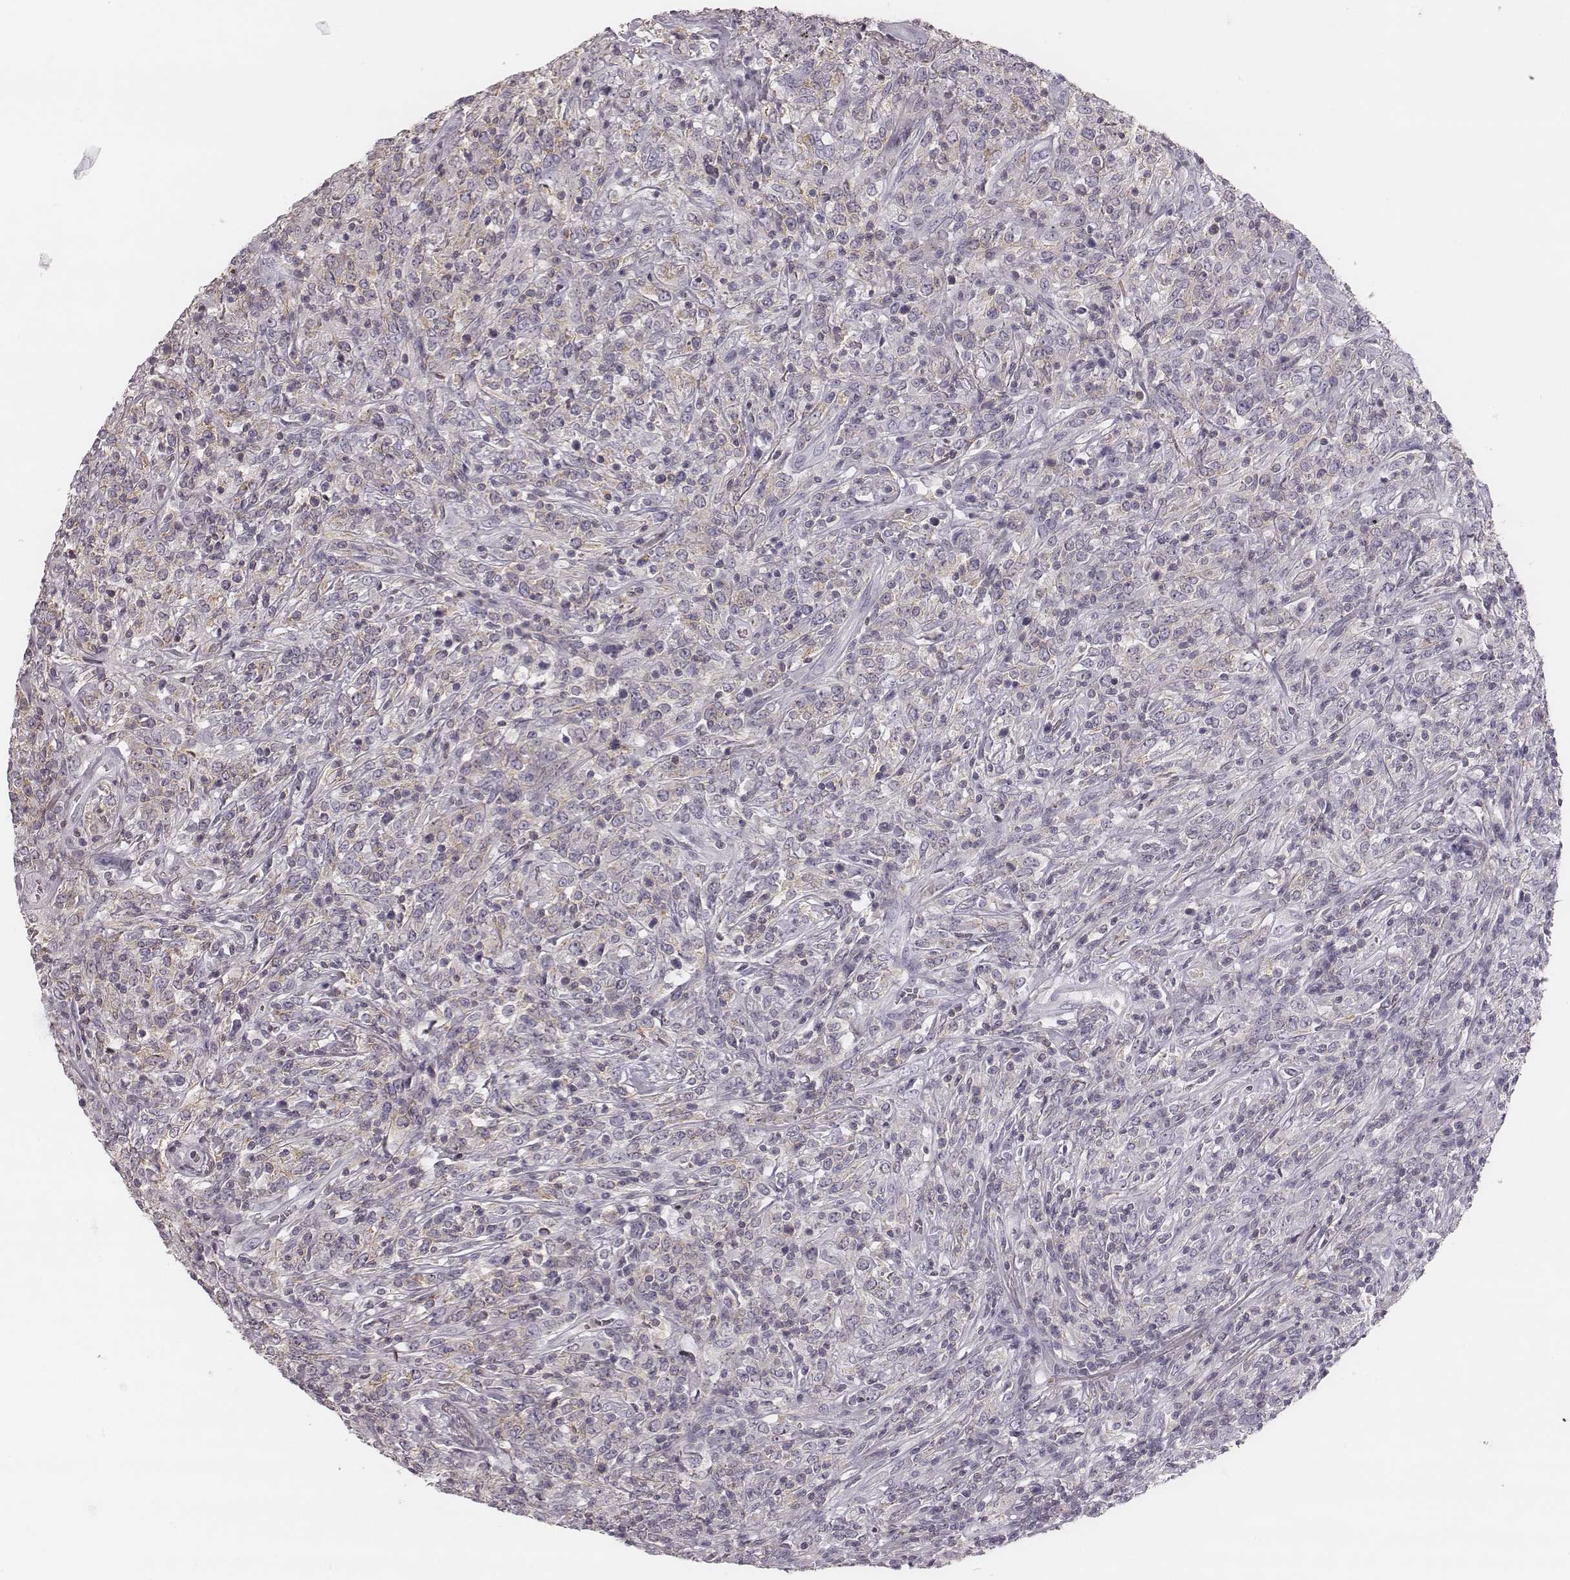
{"staining": {"intensity": "negative", "quantity": "none", "location": "none"}, "tissue": "lymphoma", "cell_type": "Tumor cells", "image_type": "cancer", "snomed": [{"axis": "morphology", "description": "Malignant lymphoma, non-Hodgkin's type, High grade"}, {"axis": "topography", "description": "Lung"}], "caption": "IHC micrograph of malignant lymphoma, non-Hodgkin's type (high-grade) stained for a protein (brown), which demonstrates no staining in tumor cells.", "gene": "ZNF365", "patient": {"sex": "male", "age": 79}}